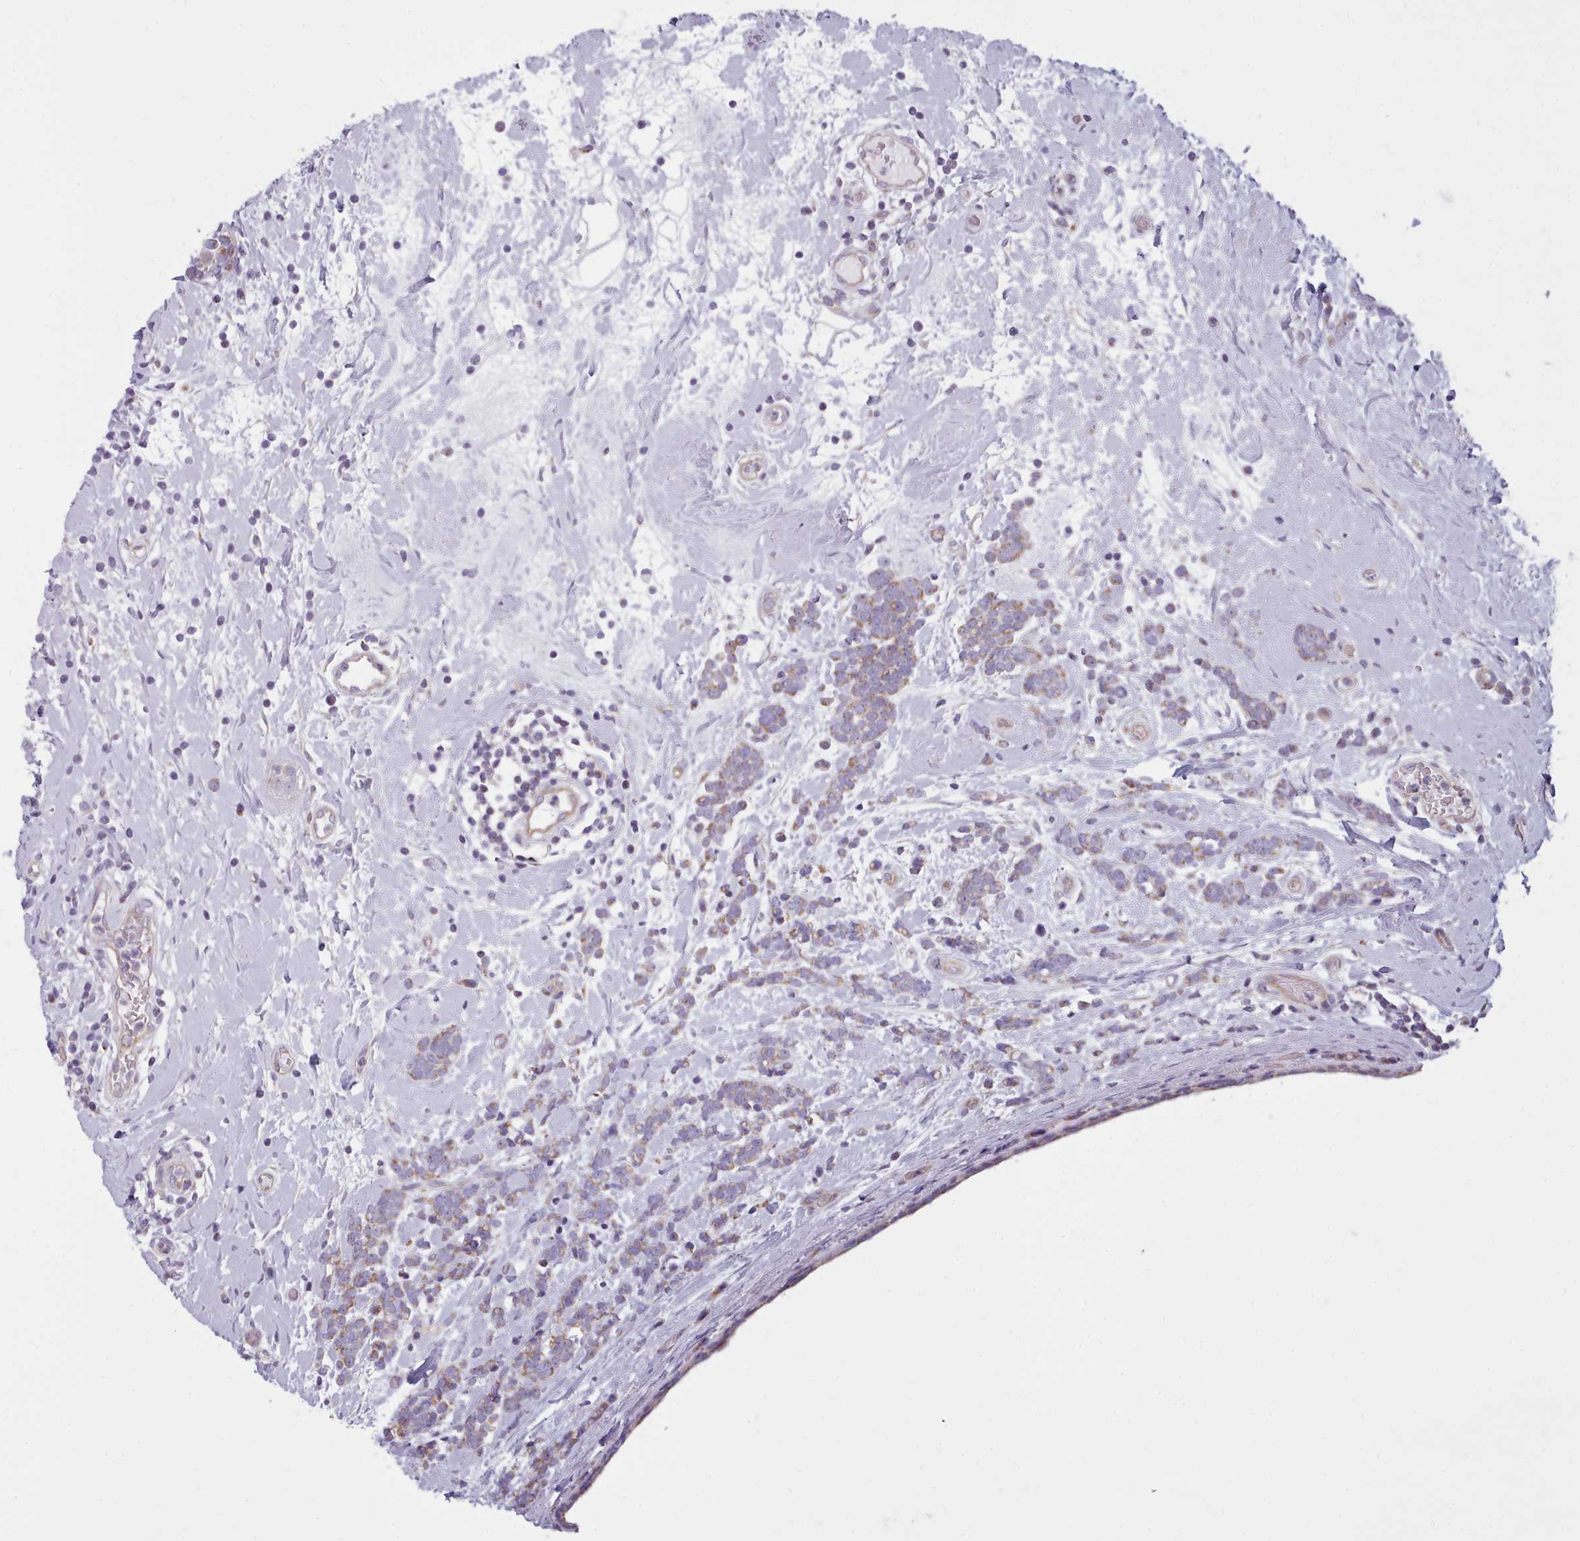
{"staining": {"intensity": "weak", "quantity": "25%-75%", "location": "cytoplasmic/membranous"}, "tissue": "breast cancer", "cell_type": "Tumor cells", "image_type": "cancer", "snomed": [{"axis": "morphology", "description": "Lobular carcinoma"}, {"axis": "topography", "description": "Breast"}], "caption": "This is an image of immunohistochemistry (IHC) staining of breast cancer (lobular carcinoma), which shows weak positivity in the cytoplasmic/membranous of tumor cells.", "gene": "SLC52A3", "patient": {"sex": "female", "age": 58}}